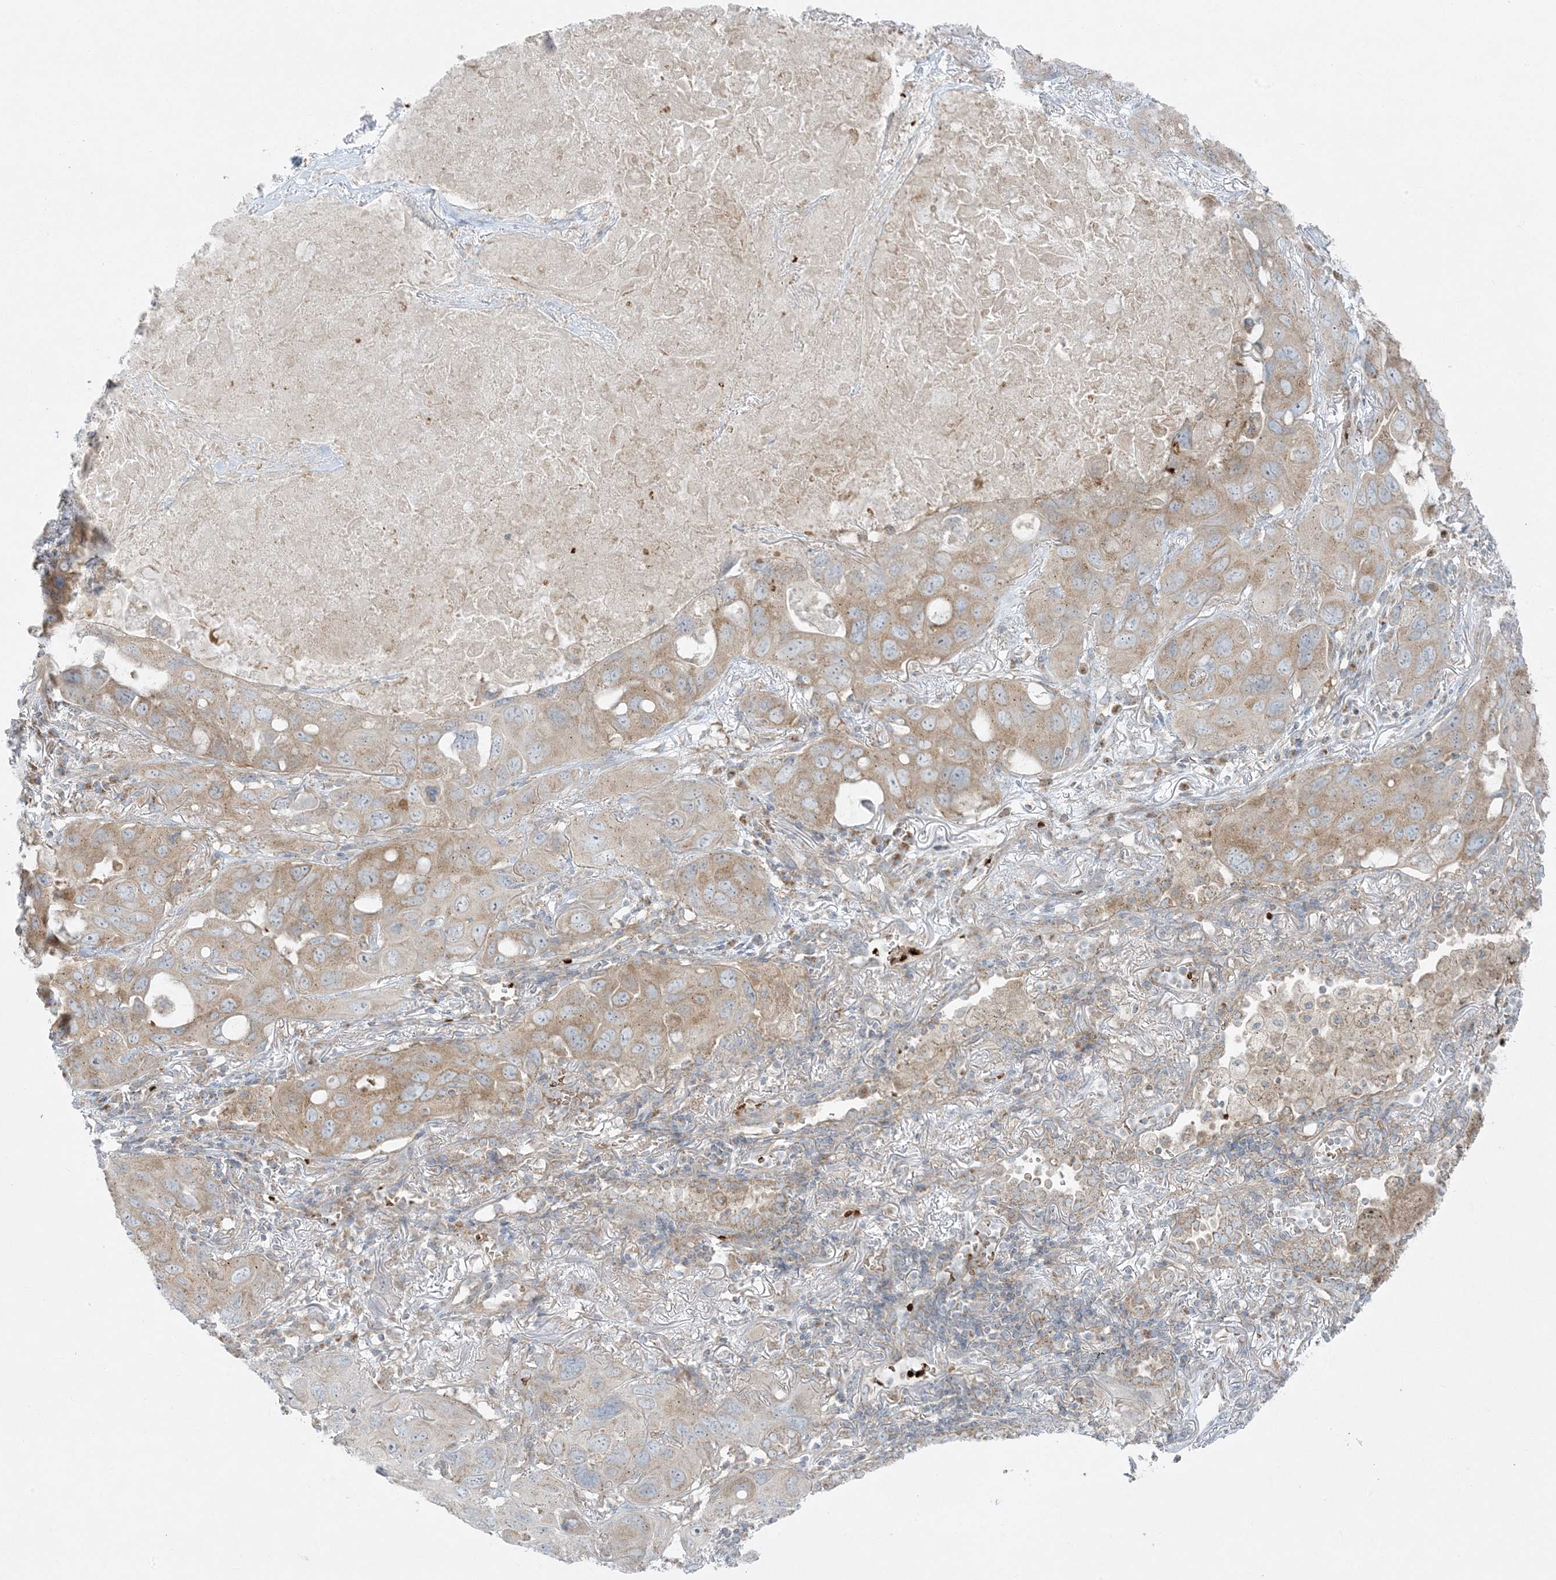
{"staining": {"intensity": "weak", "quantity": ">75%", "location": "cytoplasmic/membranous"}, "tissue": "lung cancer", "cell_type": "Tumor cells", "image_type": "cancer", "snomed": [{"axis": "morphology", "description": "Squamous cell carcinoma, NOS"}, {"axis": "topography", "description": "Lung"}], "caption": "Protein expression analysis of human lung cancer reveals weak cytoplasmic/membranous staining in approximately >75% of tumor cells.", "gene": "PIK3R4", "patient": {"sex": "female", "age": 73}}